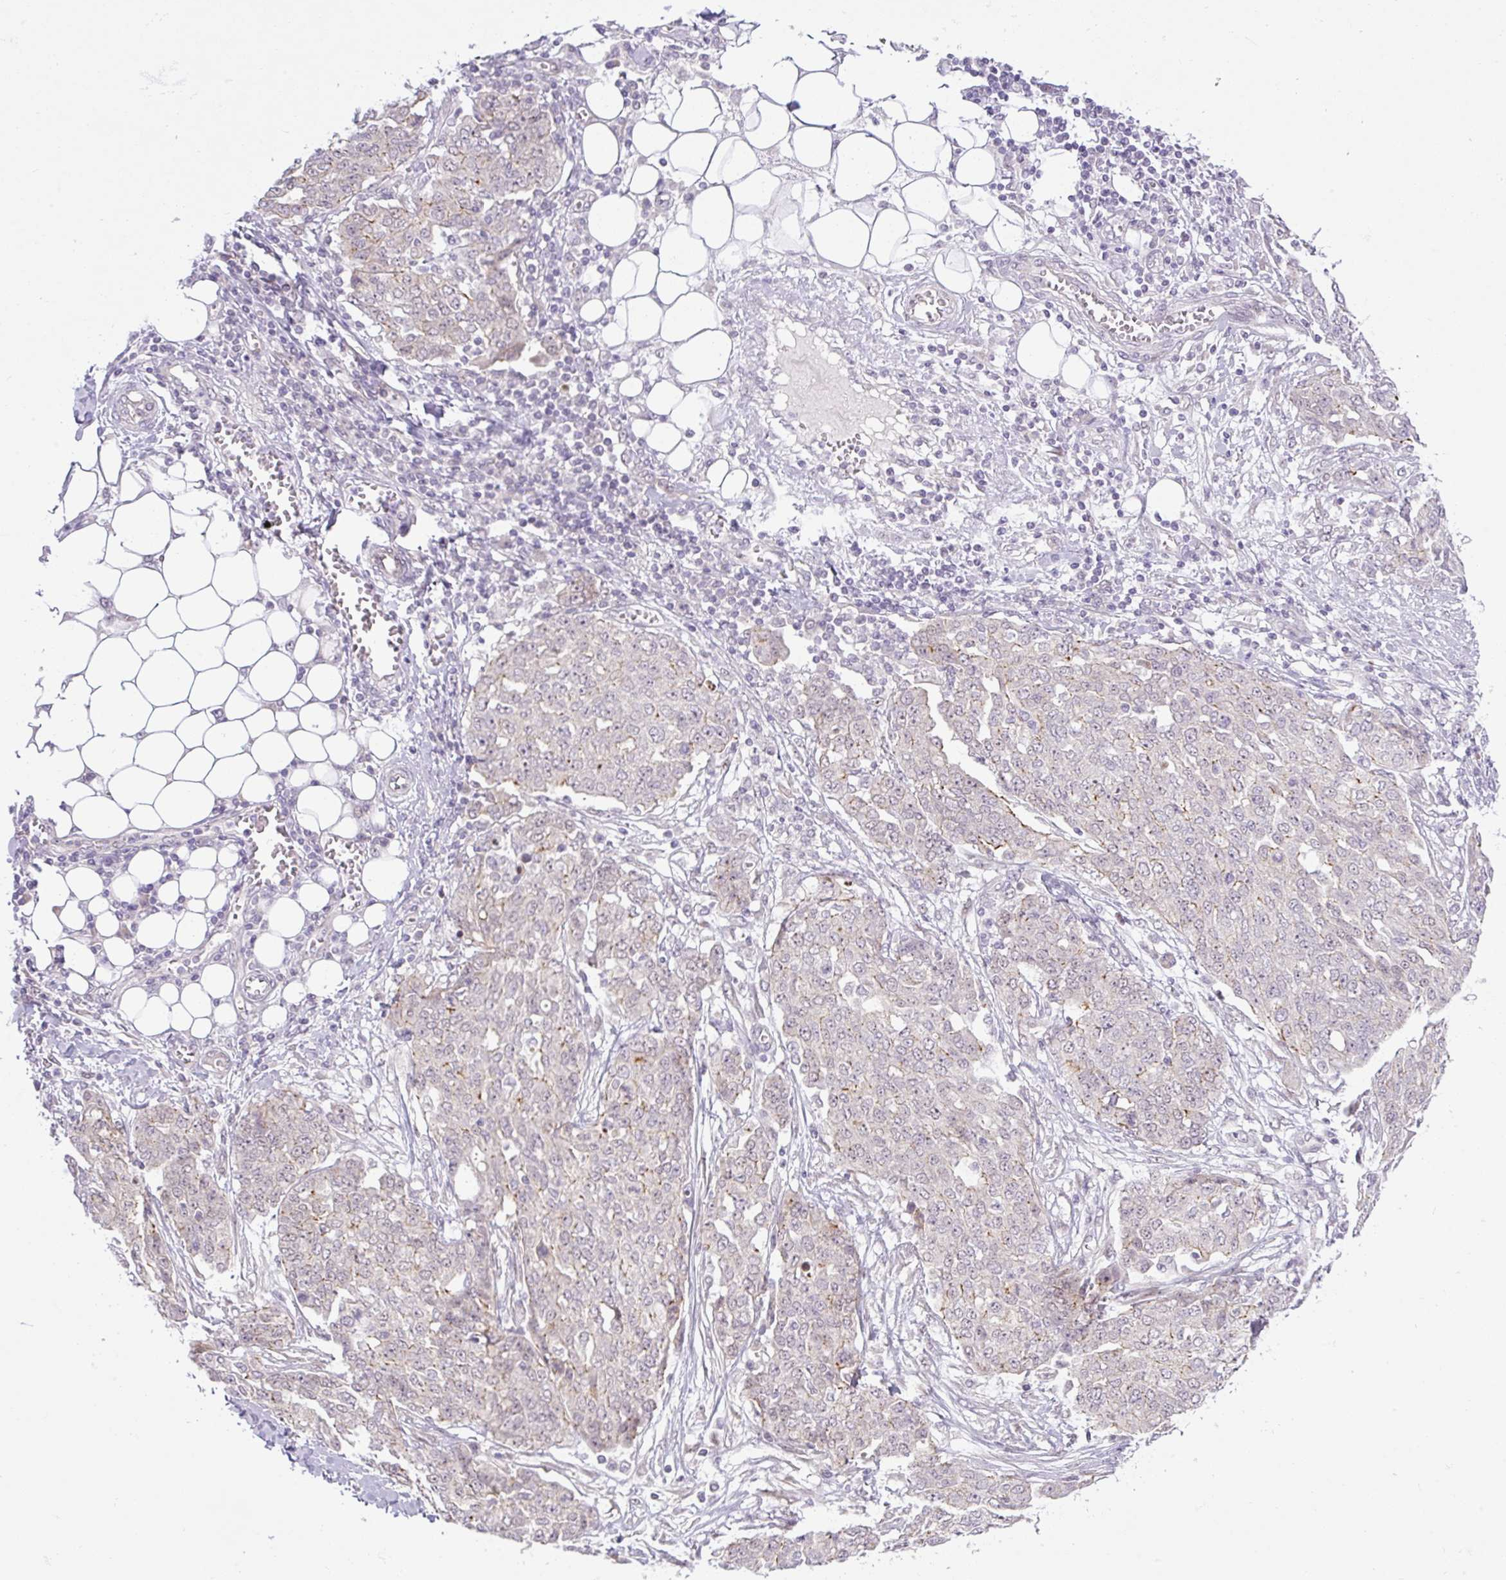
{"staining": {"intensity": "moderate", "quantity": "<25%", "location": "cytoplasmic/membranous"}, "tissue": "ovarian cancer", "cell_type": "Tumor cells", "image_type": "cancer", "snomed": [{"axis": "morphology", "description": "Cystadenocarcinoma, serous, NOS"}, {"axis": "topography", "description": "Soft tissue"}, {"axis": "topography", "description": "Ovary"}], "caption": "Immunohistochemical staining of human ovarian serous cystadenocarcinoma shows moderate cytoplasmic/membranous protein expression in approximately <25% of tumor cells.", "gene": "ICE1", "patient": {"sex": "female", "age": 57}}